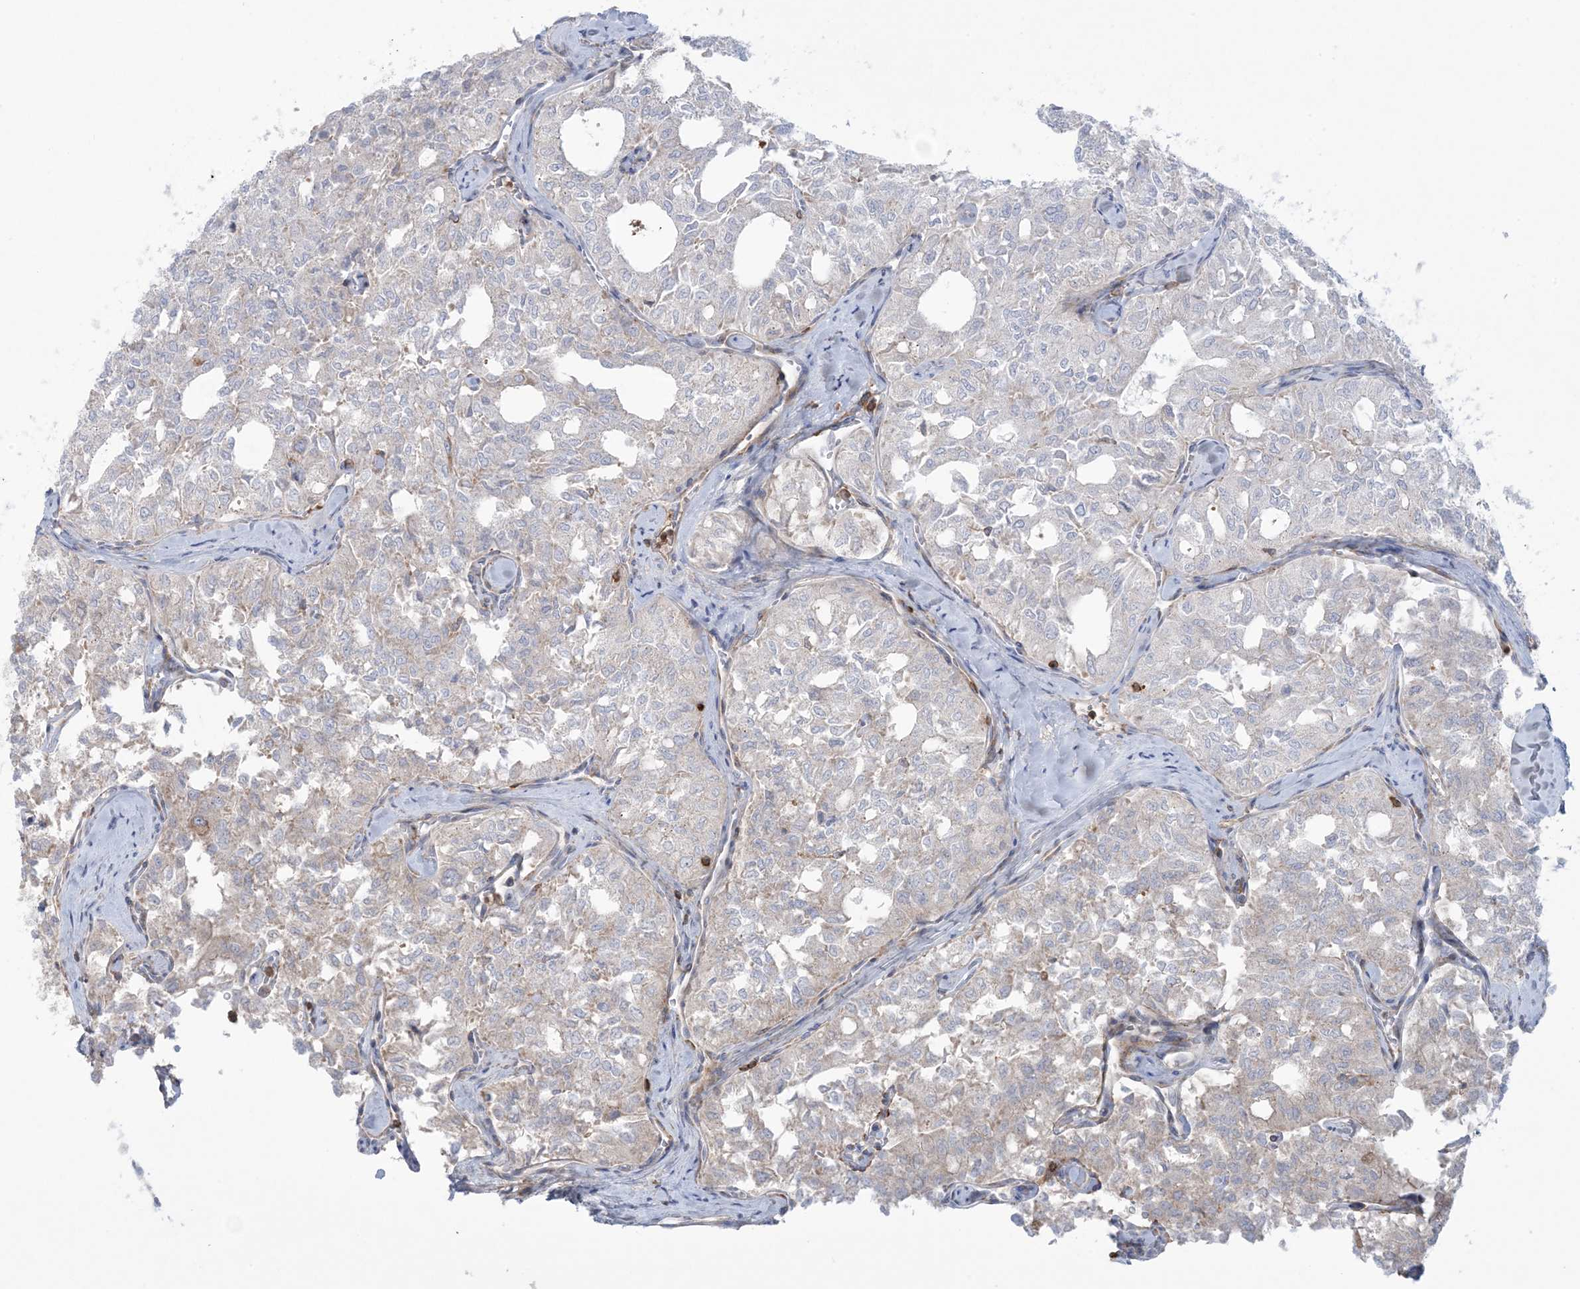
{"staining": {"intensity": "negative", "quantity": "none", "location": "none"}, "tissue": "thyroid cancer", "cell_type": "Tumor cells", "image_type": "cancer", "snomed": [{"axis": "morphology", "description": "Follicular adenoma carcinoma, NOS"}, {"axis": "topography", "description": "Thyroid gland"}], "caption": "This photomicrograph is of thyroid cancer (follicular adenoma carcinoma) stained with immunohistochemistry to label a protein in brown with the nuclei are counter-stained blue. There is no positivity in tumor cells.", "gene": "ARHGAP30", "patient": {"sex": "male", "age": 75}}